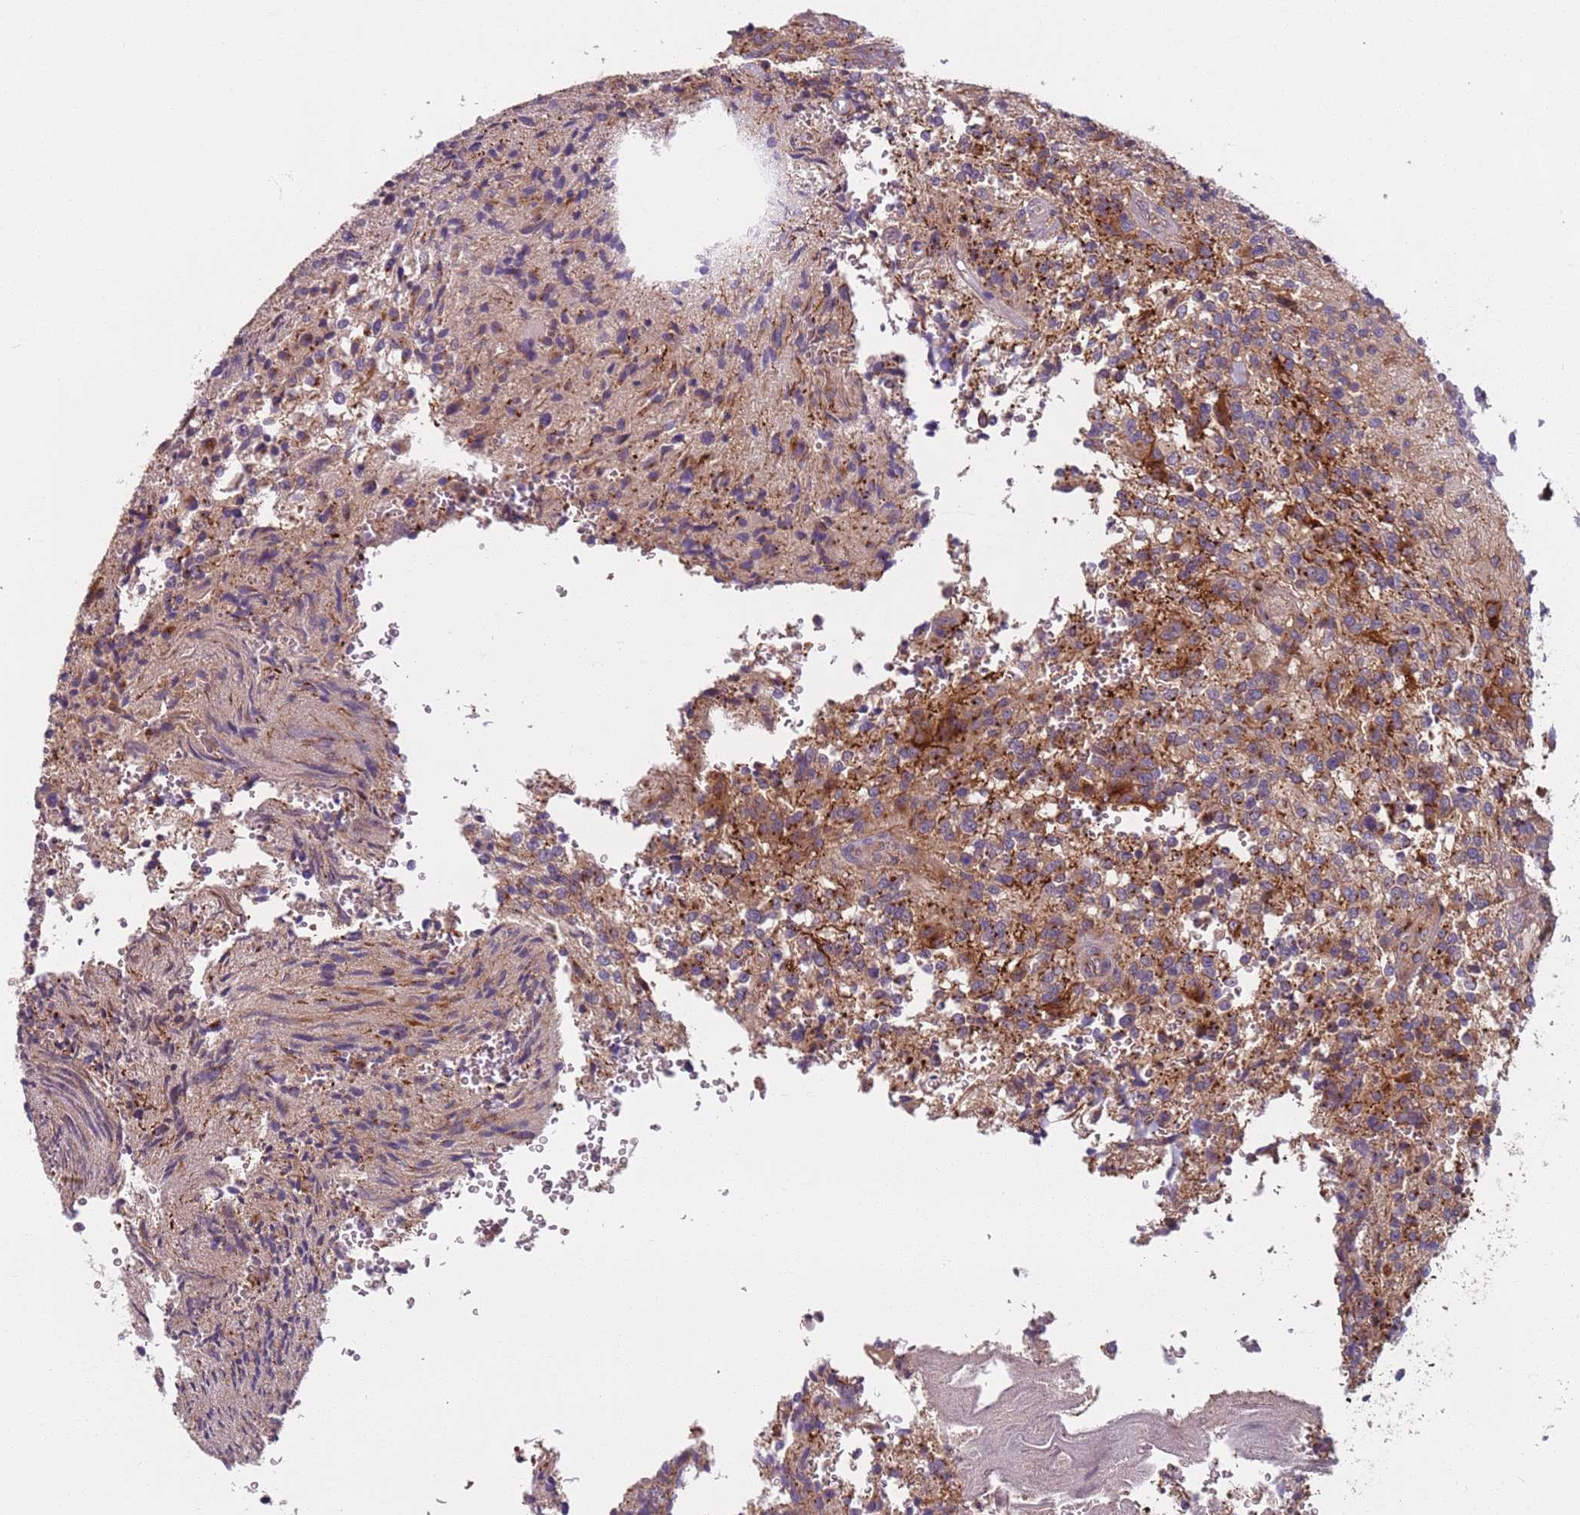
{"staining": {"intensity": "strong", "quantity": "<25%", "location": "cytoplasmic/membranous"}, "tissue": "glioma", "cell_type": "Tumor cells", "image_type": "cancer", "snomed": [{"axis": "morphology", "description": "Normal tissue, NOS"}, {"axis": "morphology", "description": "Glioma, malignant, High grade"}, {"axis": "topography", "description": "Cerebral cortex"}], "caption": "IHC image of neoplastic tissue: human malignant high-grade glioma stained using immunohistochemistry exhibits medium levels of strong protein expression localized specifically in the cytoplasmic/membranous of tumor cells, appearing as a cytoplasmic/membranous brown color.", "gene": "AKTIP", "patient": {"sex": "male", "age": 56}}